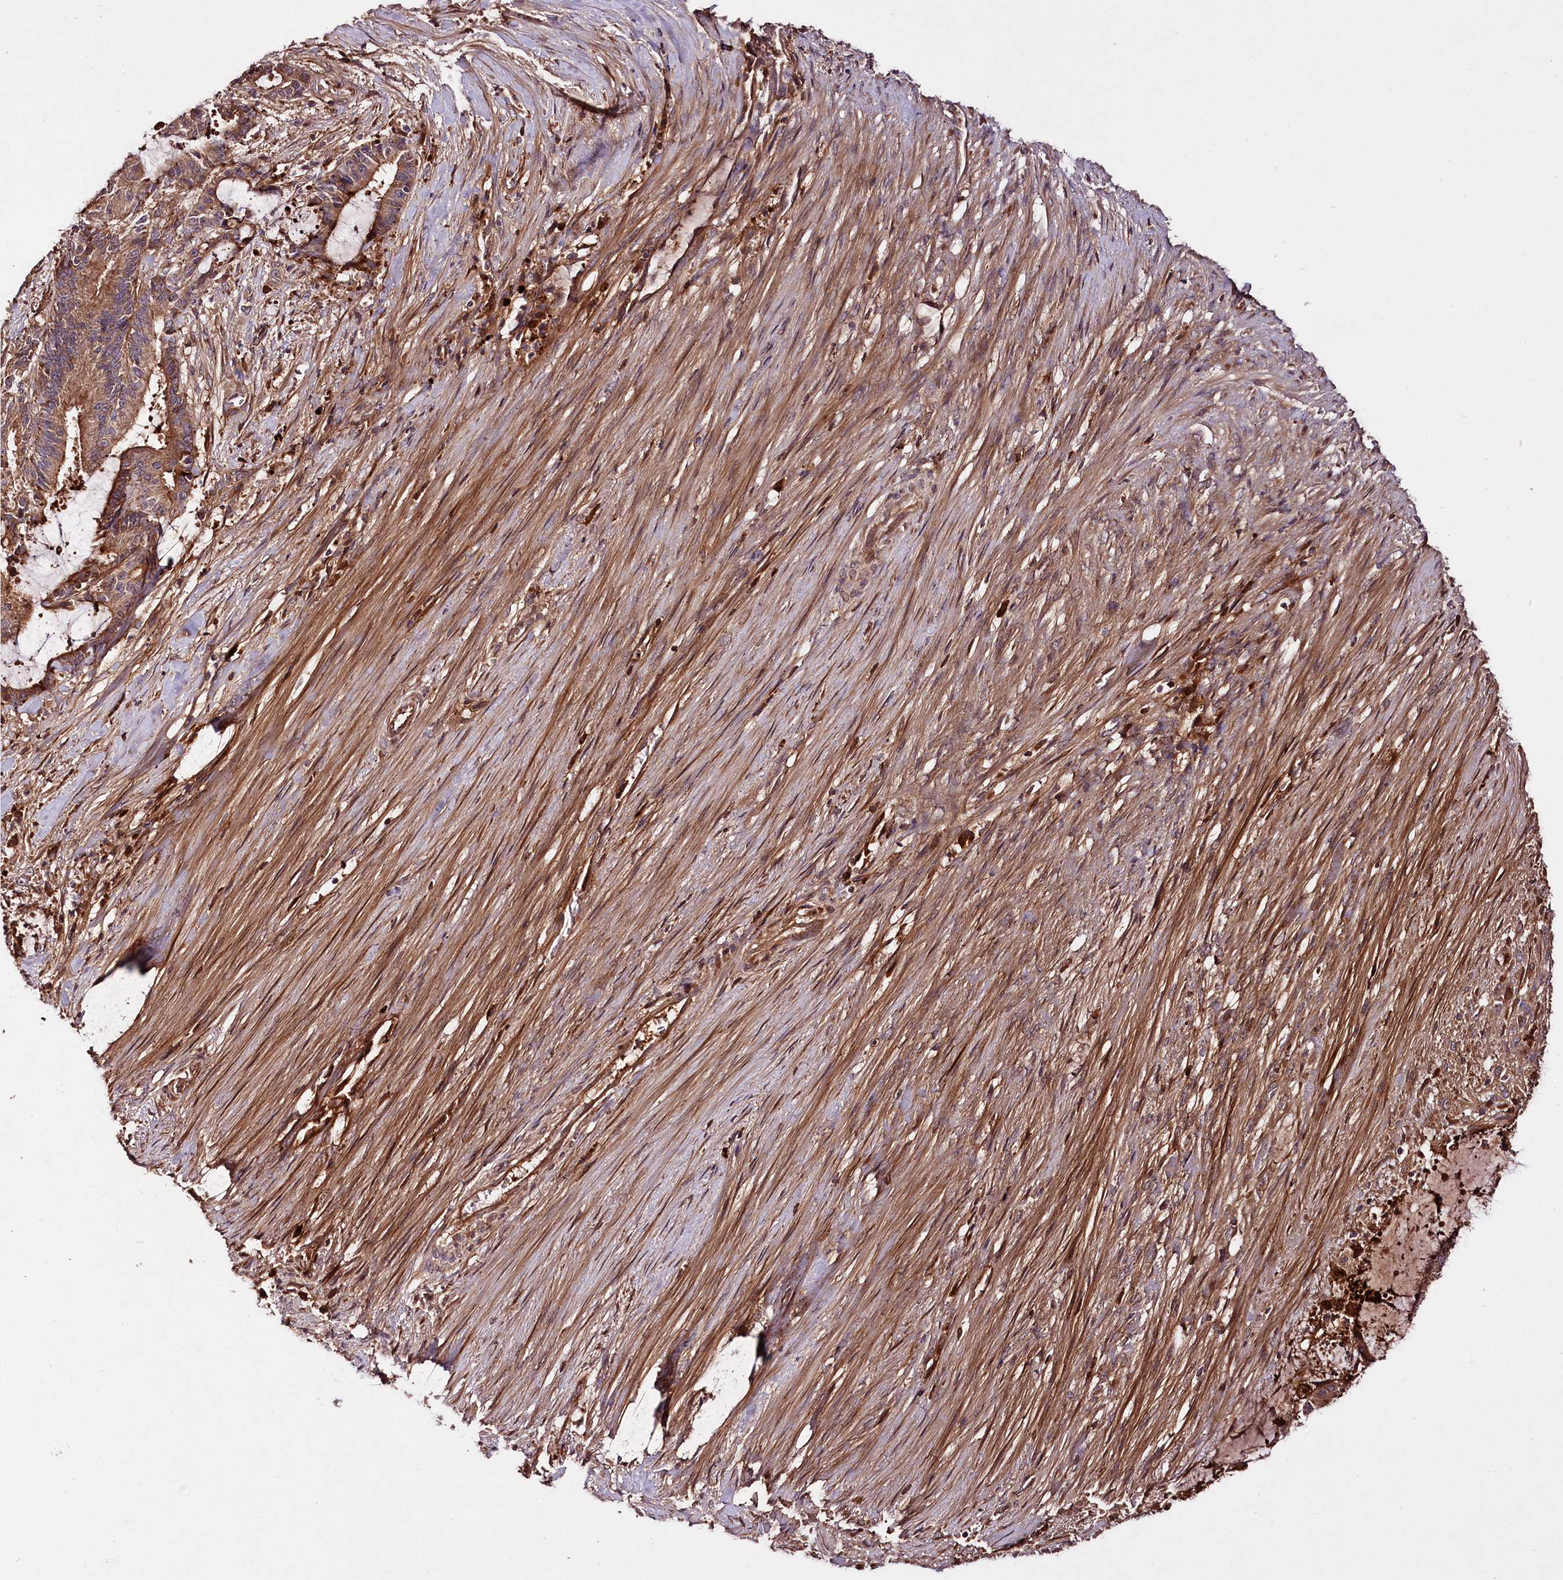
{"staining": {"intensity": "moderate", "quantity": ">75%", "location": "cytoplasmic/membranous"}, "tissue": "liver cancer", "cell_type": "Tumor cells", "image_type": "cancer", "snomed": [{"axis": "morphology", "description": "Normal tissue, NOS"}, {"axis": "morphology", "description": "Cholangiocarcinoma"}, {"axis": "topography", "description": "Liver"}, {"axis": "topography", "description": "Peripheral nerve tissue"}], "caption": "High-power microscopy captured an immunohistochemistry histopathology image of cholangiocarcinoma (liver), revealing moderate cytoplasmic/membranous staining in about >75% of tumor cells. Ihc stains the protein of interest in brown and the nuclei are stained blue.", "gene": "TNPO3", "patient": {"sex": "female", "age": 73}}